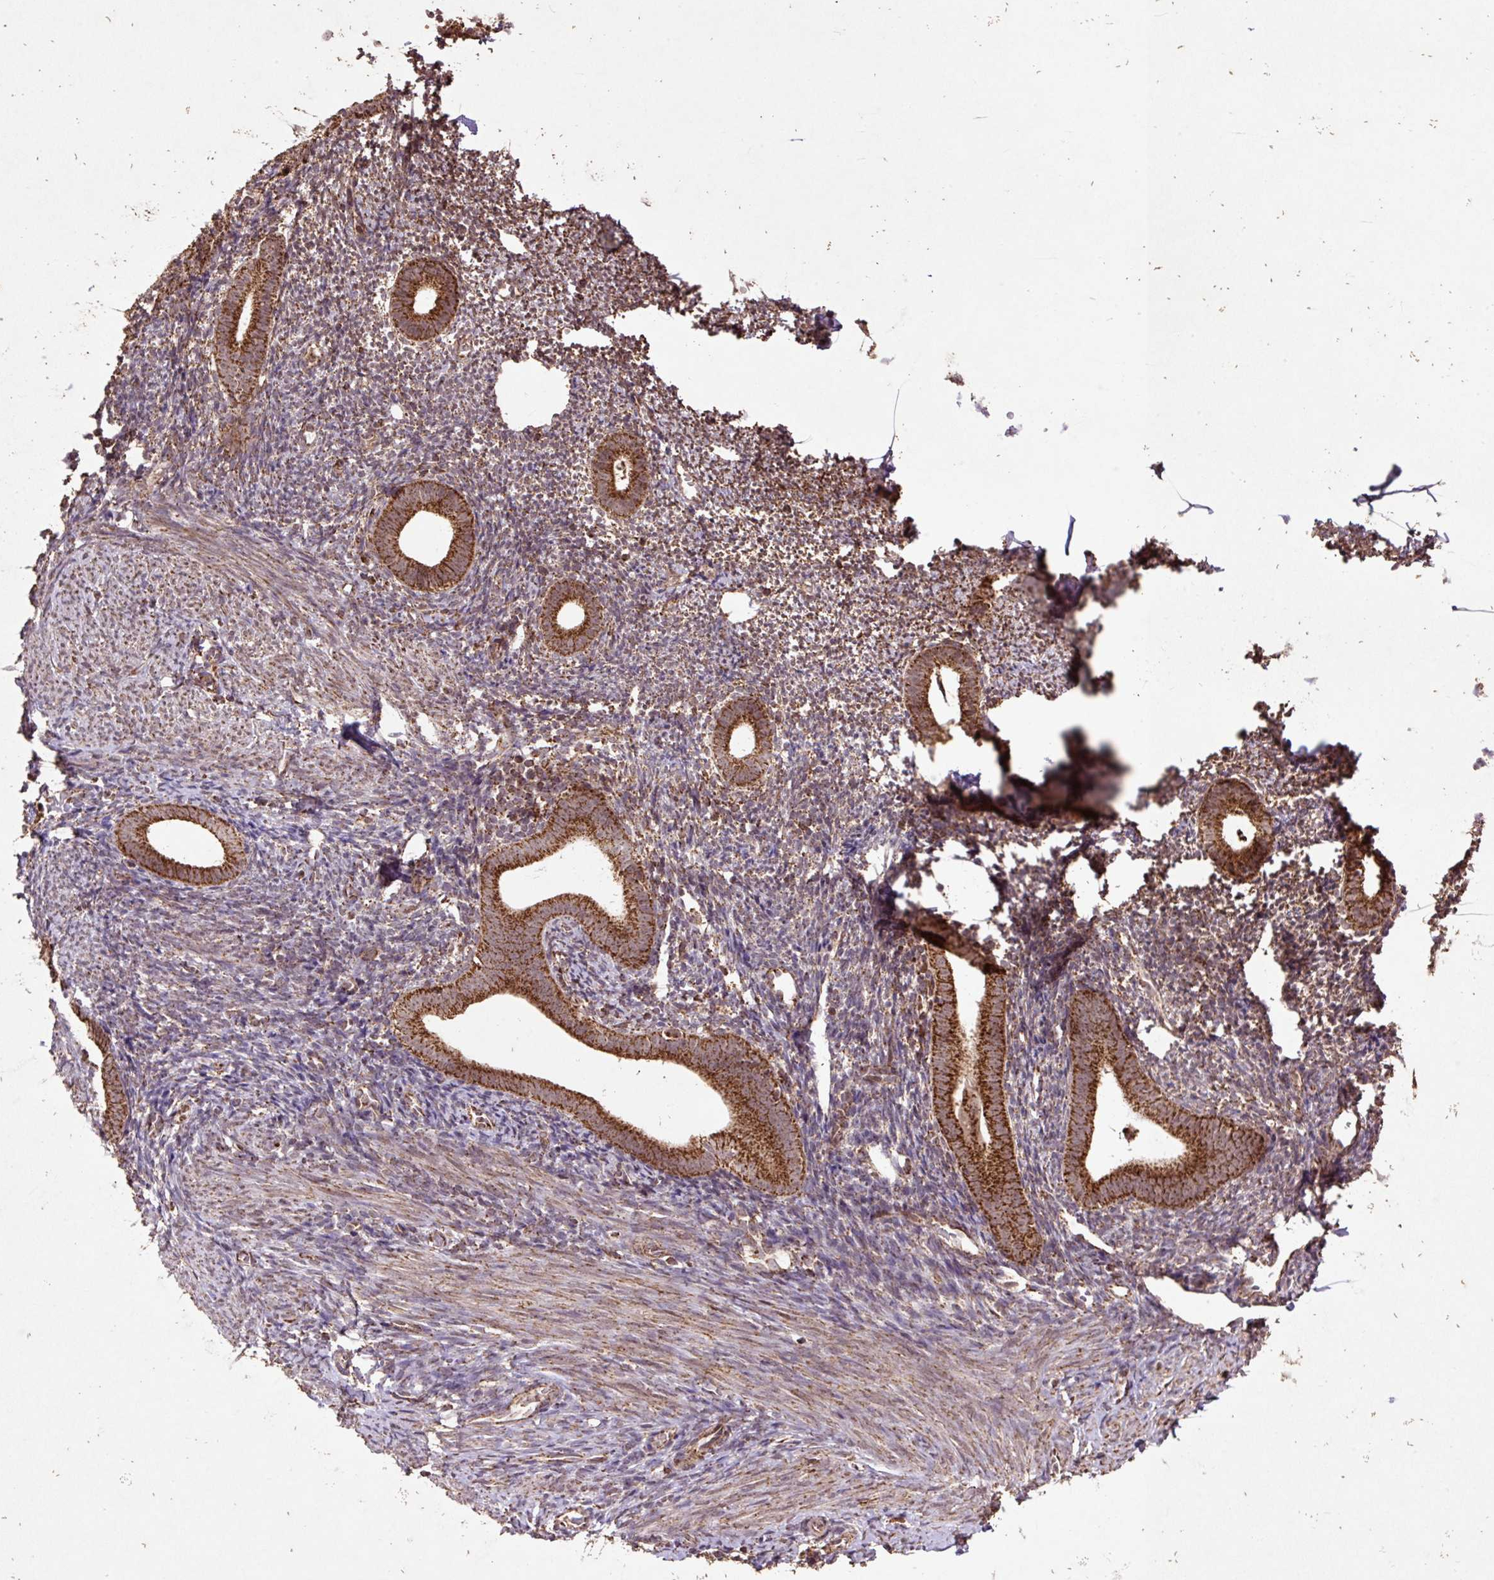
{"staining": {"intensity": "strong", "quantity": ">75%", "location": "cytoplasmic/membranous,nuclear"}, "tissue": "endometrium", "cell_type": "Cells in endometrial stroma", "image_type": "normal", "snomed": [{"axis": "morphology", "description": "Normal tissue, NOS"}, {"axis": "topography", "description": "Endometrium"}], "caption": "Cells in endometrial stroma exhibit high levels of strong cytoplasmic/membranous,nuclear expression in approximately >75% of cells in normal human endometrium.", "gene": "ATP5F1A", "patient": {"sex": "female", "age": 39}}